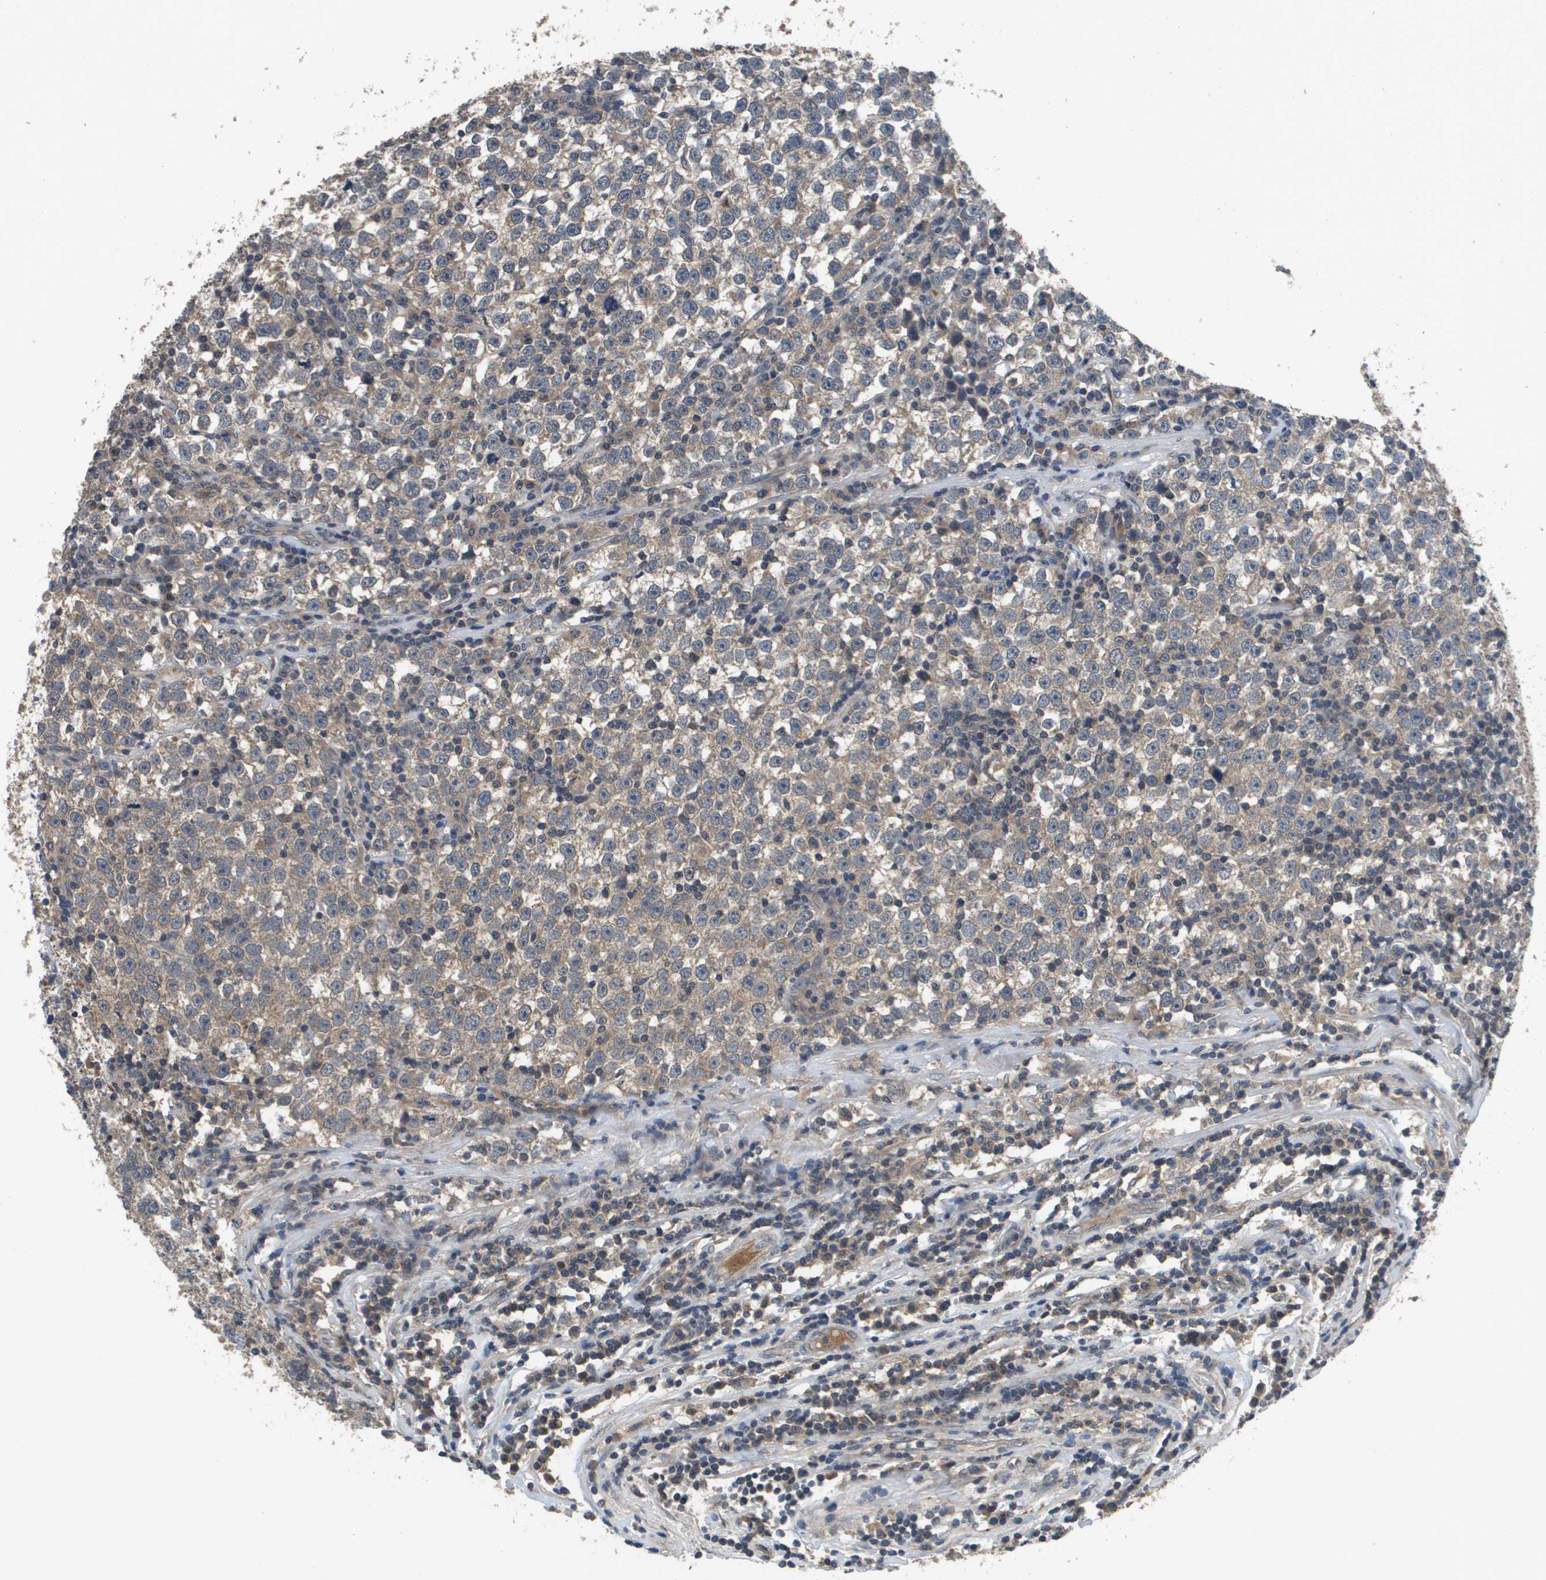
{"staining": {"intensity": "weak", "quantity": ">75%", "location": "cytoplasmic/membranous"}, "tissue": "testis cancer", "cell_type": "Tumor cells", "image_type": "cancer", "snomed": [{"axis": "morphology", "description": "Seminoma, NOS"}, {"axis": "topography", "description": "Testis"}], "caption": "The photomicrograph shows staining of testis cancer (seminoma), revealing weak cytoplasmic/membranous protein staining (brown color) within tumor cells.", "gene": "PROC", "patient": {"sex": "male", "age": 43}}